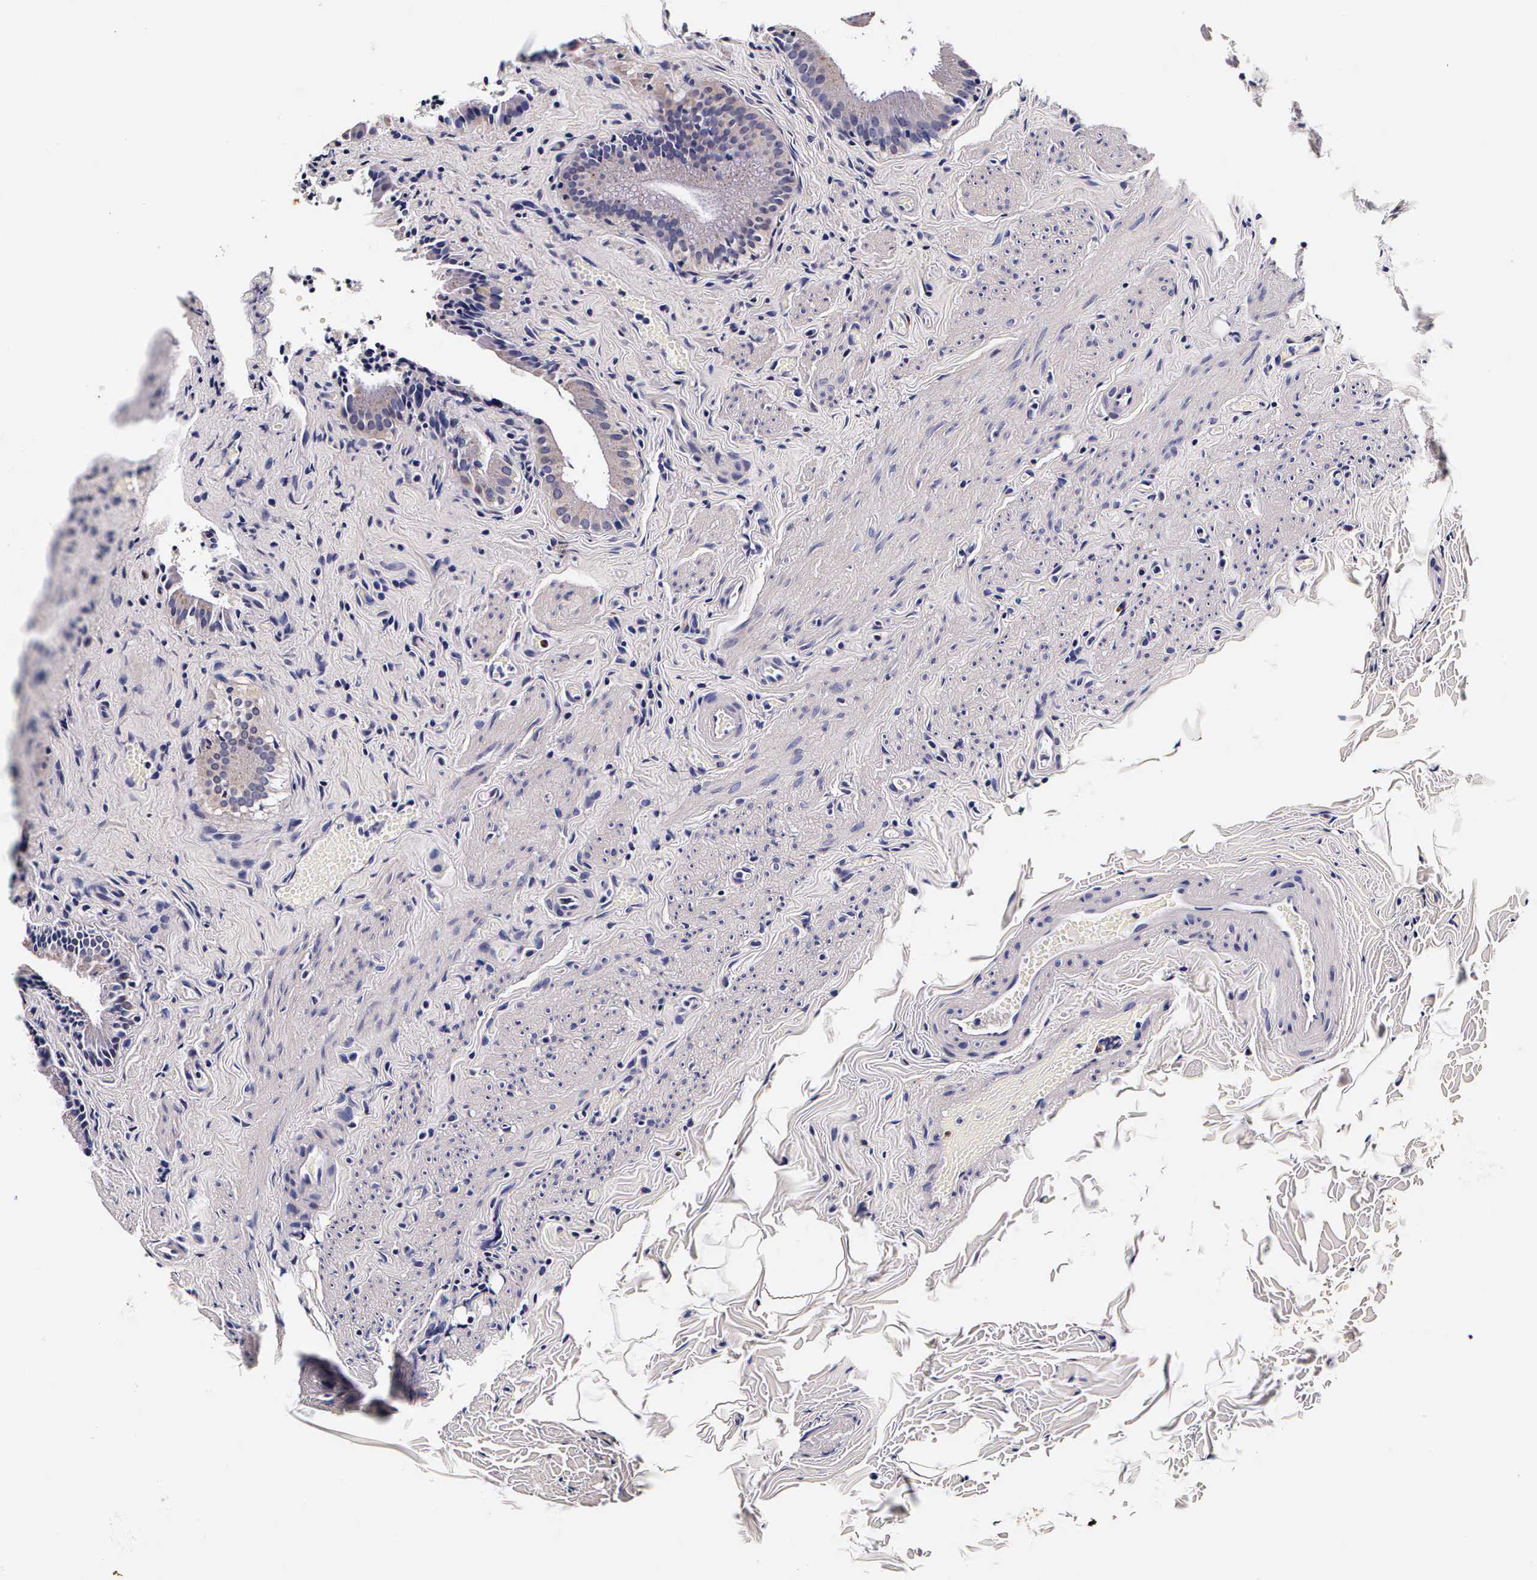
{"staining": {"intensity": "moderate", "quantity": "25%-75%", "location": "cytoplasmic/membranous"}, "tissue": "gallbladder", "cell_type": "Glandular cells", "image_type": "normal", "snomed": [{"axis": "morphology", "description": "Normal tissue, NOS"}, {"axis": "topography", "description": "Gallbladder"}], "caption": "Human gallbladder stained with a brown dye exhibits moderate cytoplasmic/membranous positive staining in approximately 25%-75% of glandular cells.", "gene": "CTSB", "patient": {"sex": "female", "age": 44}}